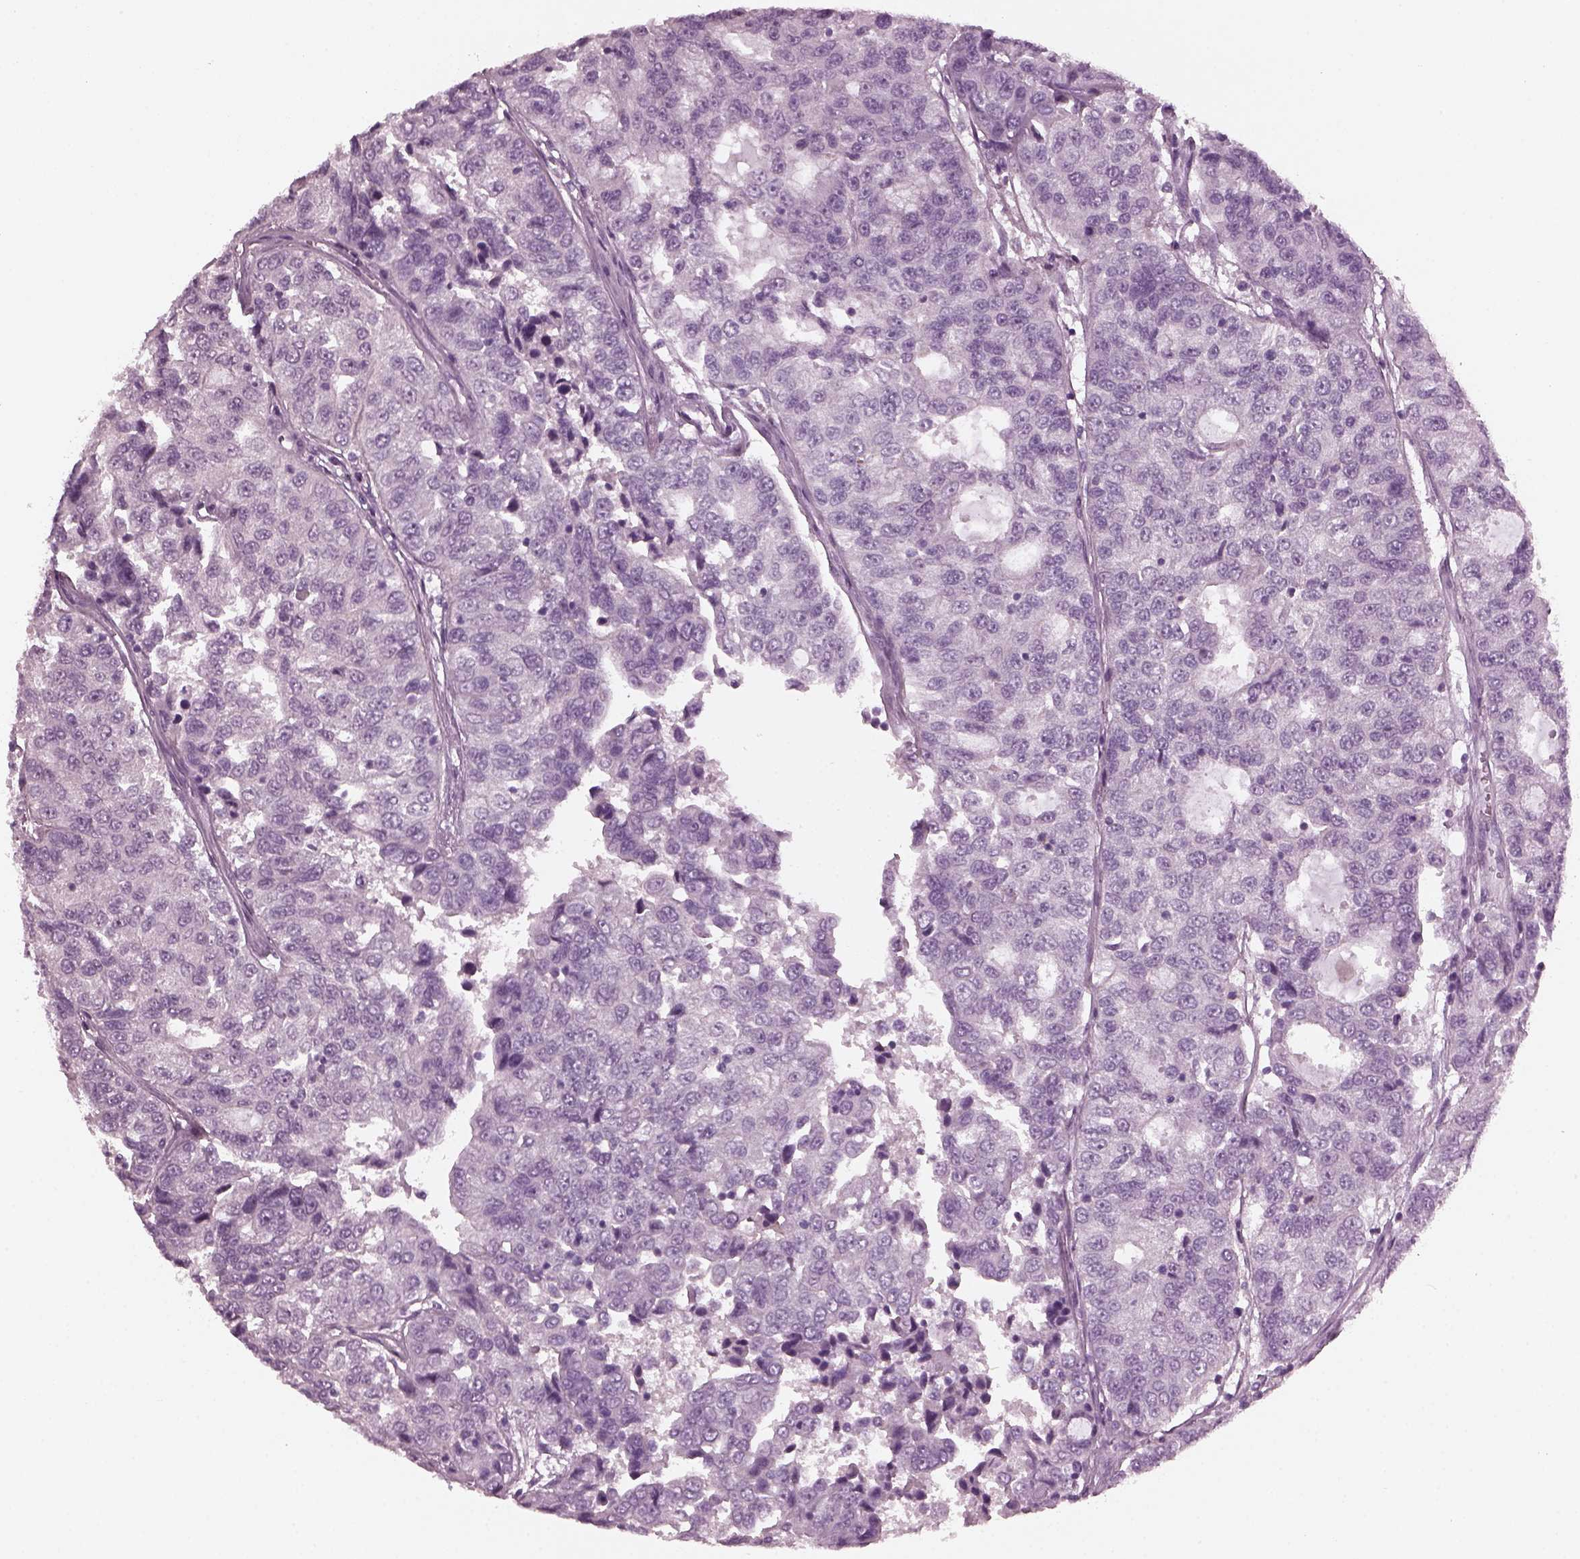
{"staining": {"intensity": "negative", "quantity": "none", "location": "none"}, "tissue": "urothelial cancer", "cell_type": "Tumor cells", "image_type": "cancer", "snomed": [{"axis": "morphology", "description": "Urothelial carcinoma, NOS"}, {"axis": "morphology", "description": "Urothelial carcinoma, High grade"}, {"axis": "topography", "description": "Urinary bladder"}], "caption": "Tumor cells are negative for brown protein staining in urothelial cancer.", "gene": "SHTN1", "patient": {"sex": "female", "age": 73}}